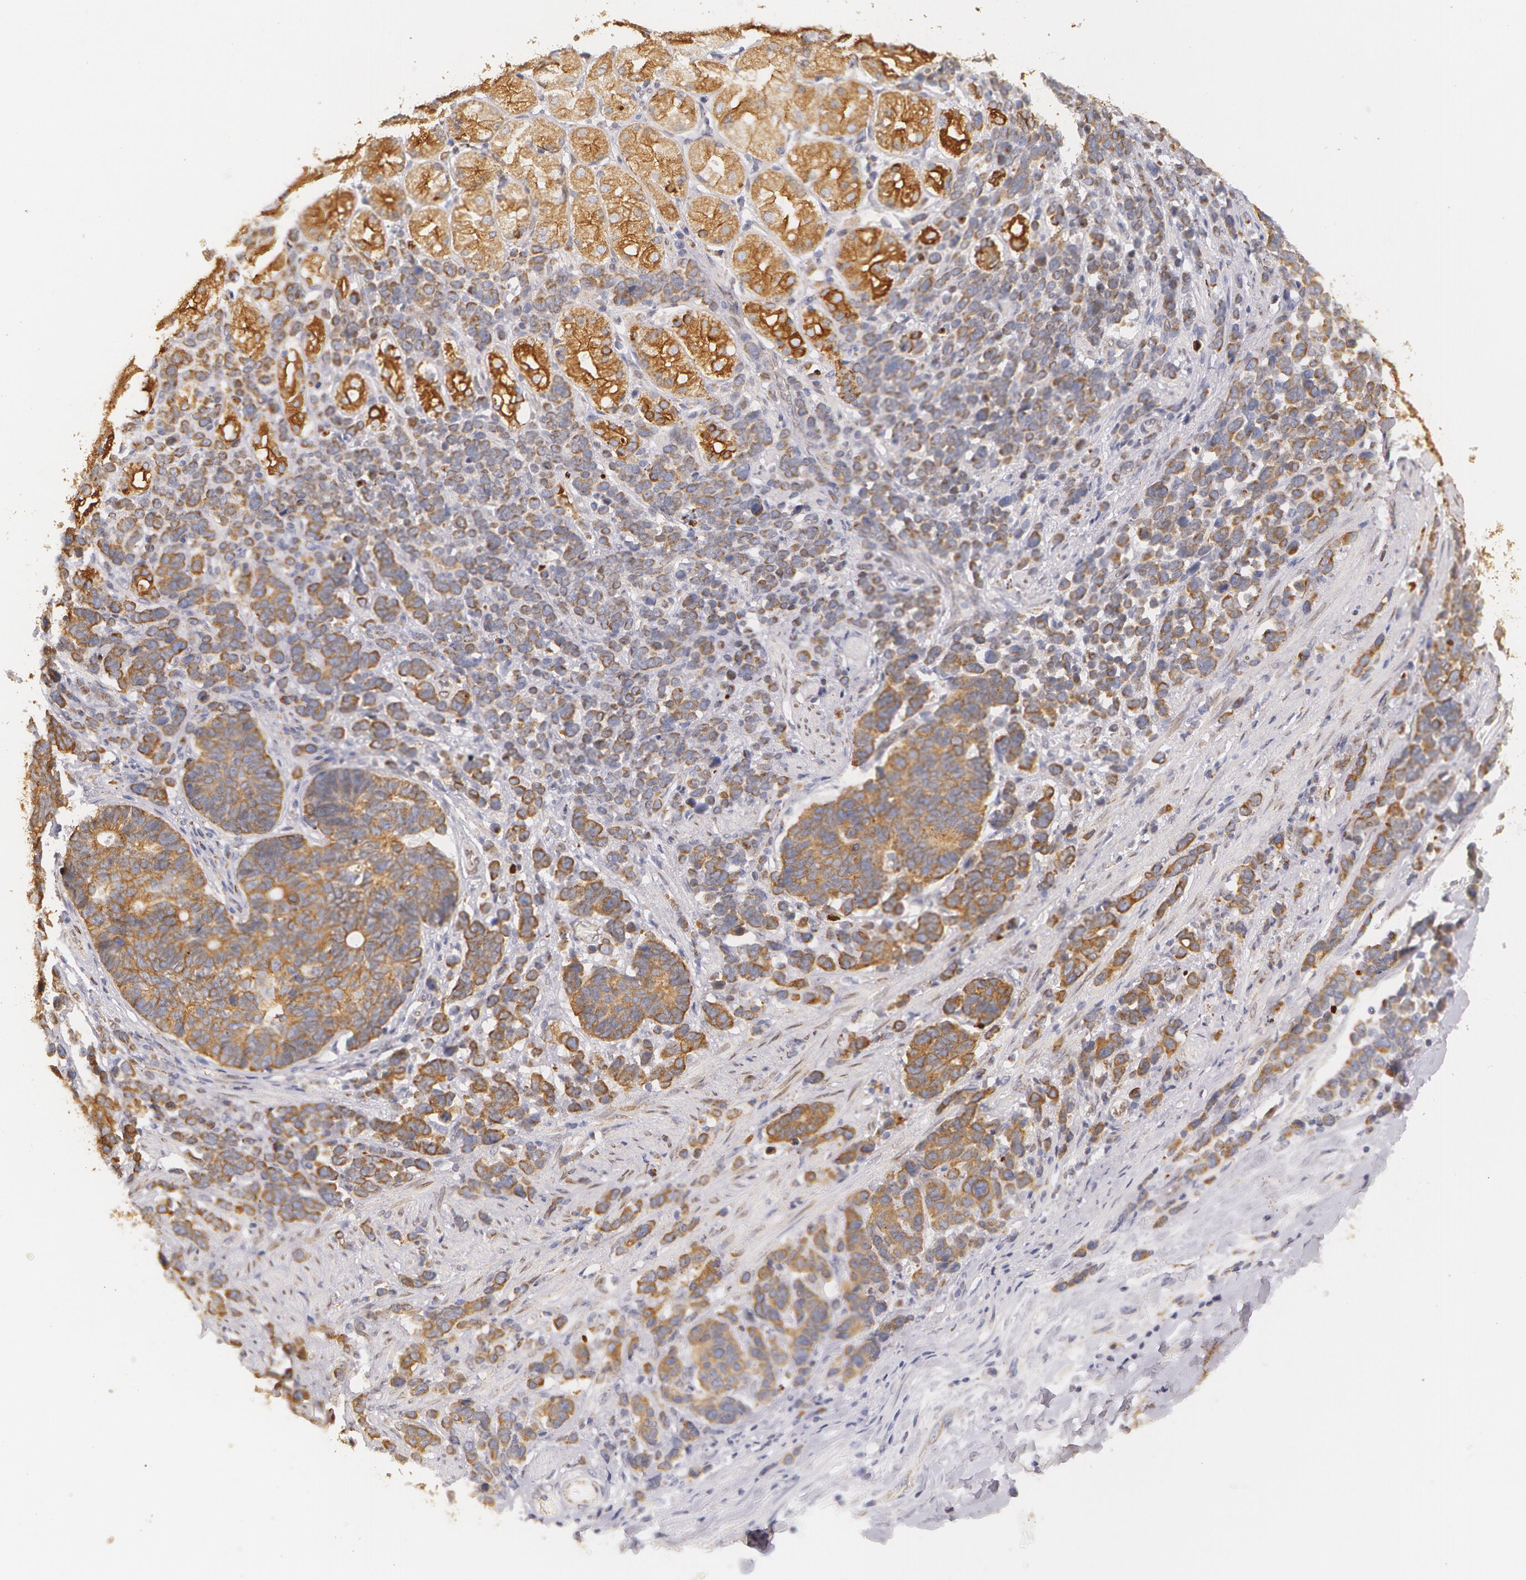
{"staining": {"intensity": "moderate", "quantity": ">75%", "location": "cytoplasmic/membranous"}, "tissue": "stomach cancer", "cell_type": "Tumor cells", "image_type": "cancer", "snomed": [{"axis": "morphology", "description": "Adenocarcinoma, NOS"}, {"axis": "topography", "description": "Stomach, upper"}], "caption": "An image of adenocarcinoma (stomach) stained for a protein reveals moderate cytoplasmic/membranous brown staining in tumor cells.", "gene": "KRT18", "patient": {"sex": "male", "age": 71}}